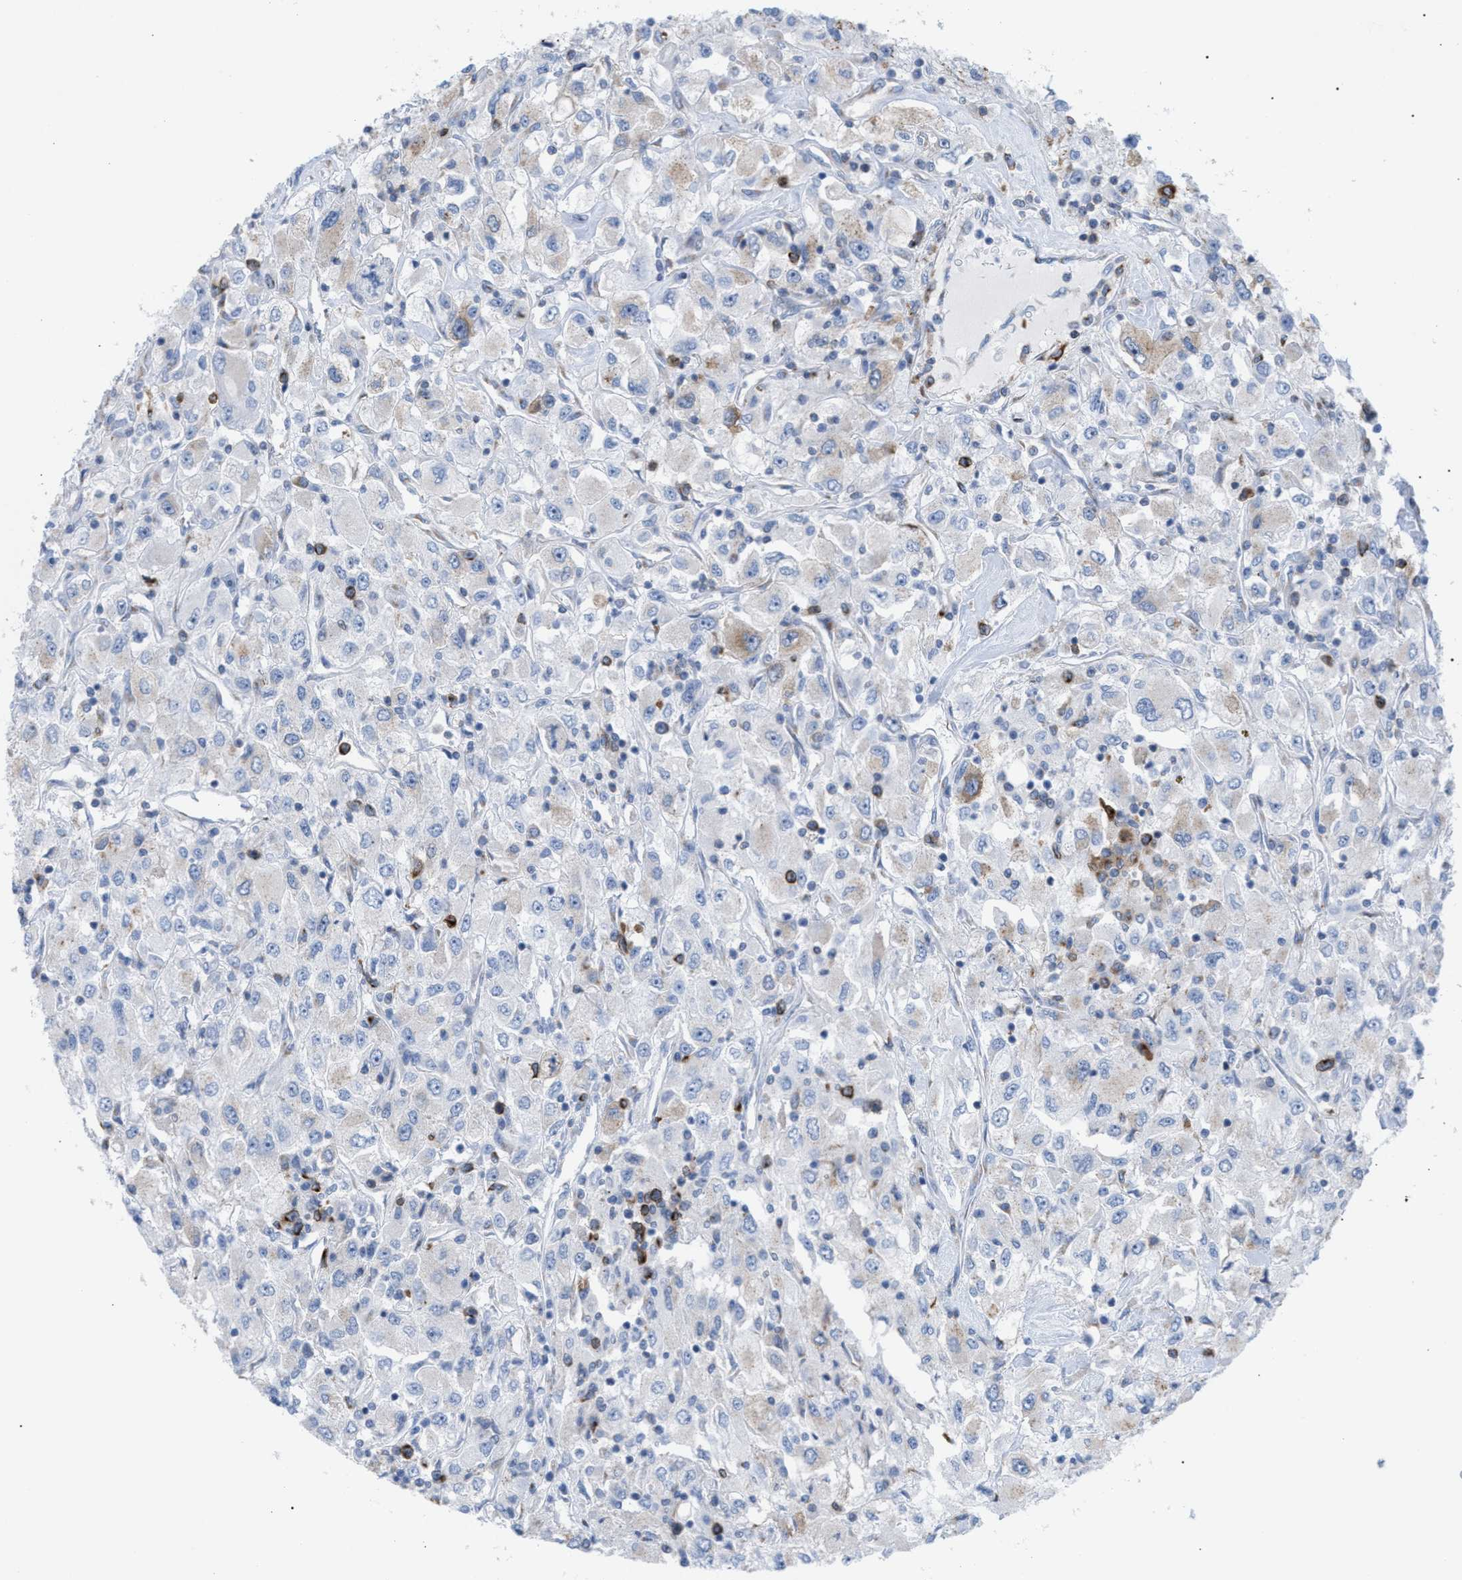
{"staining": {"intensity": "negative", "quantity": "none", "location": "none"}, "tissue": "renal cancer", "cell_type": "Tumor cells", "image_type": "cancer", "snomed": [{"axis": "morphology", "description": "Adenocarcinoma, NOS"}, {"axis": "topography", "description": "Kidney"}], "caption": "This histopathology image is of renal cancer (adenocarcinoma) stained with IHC to label a protein in brown with the nuclei are counter-stained blue. There is no staining in tumor cells.", "gene": "TACC3", "patient": {"sex": "female", "age": 52}}